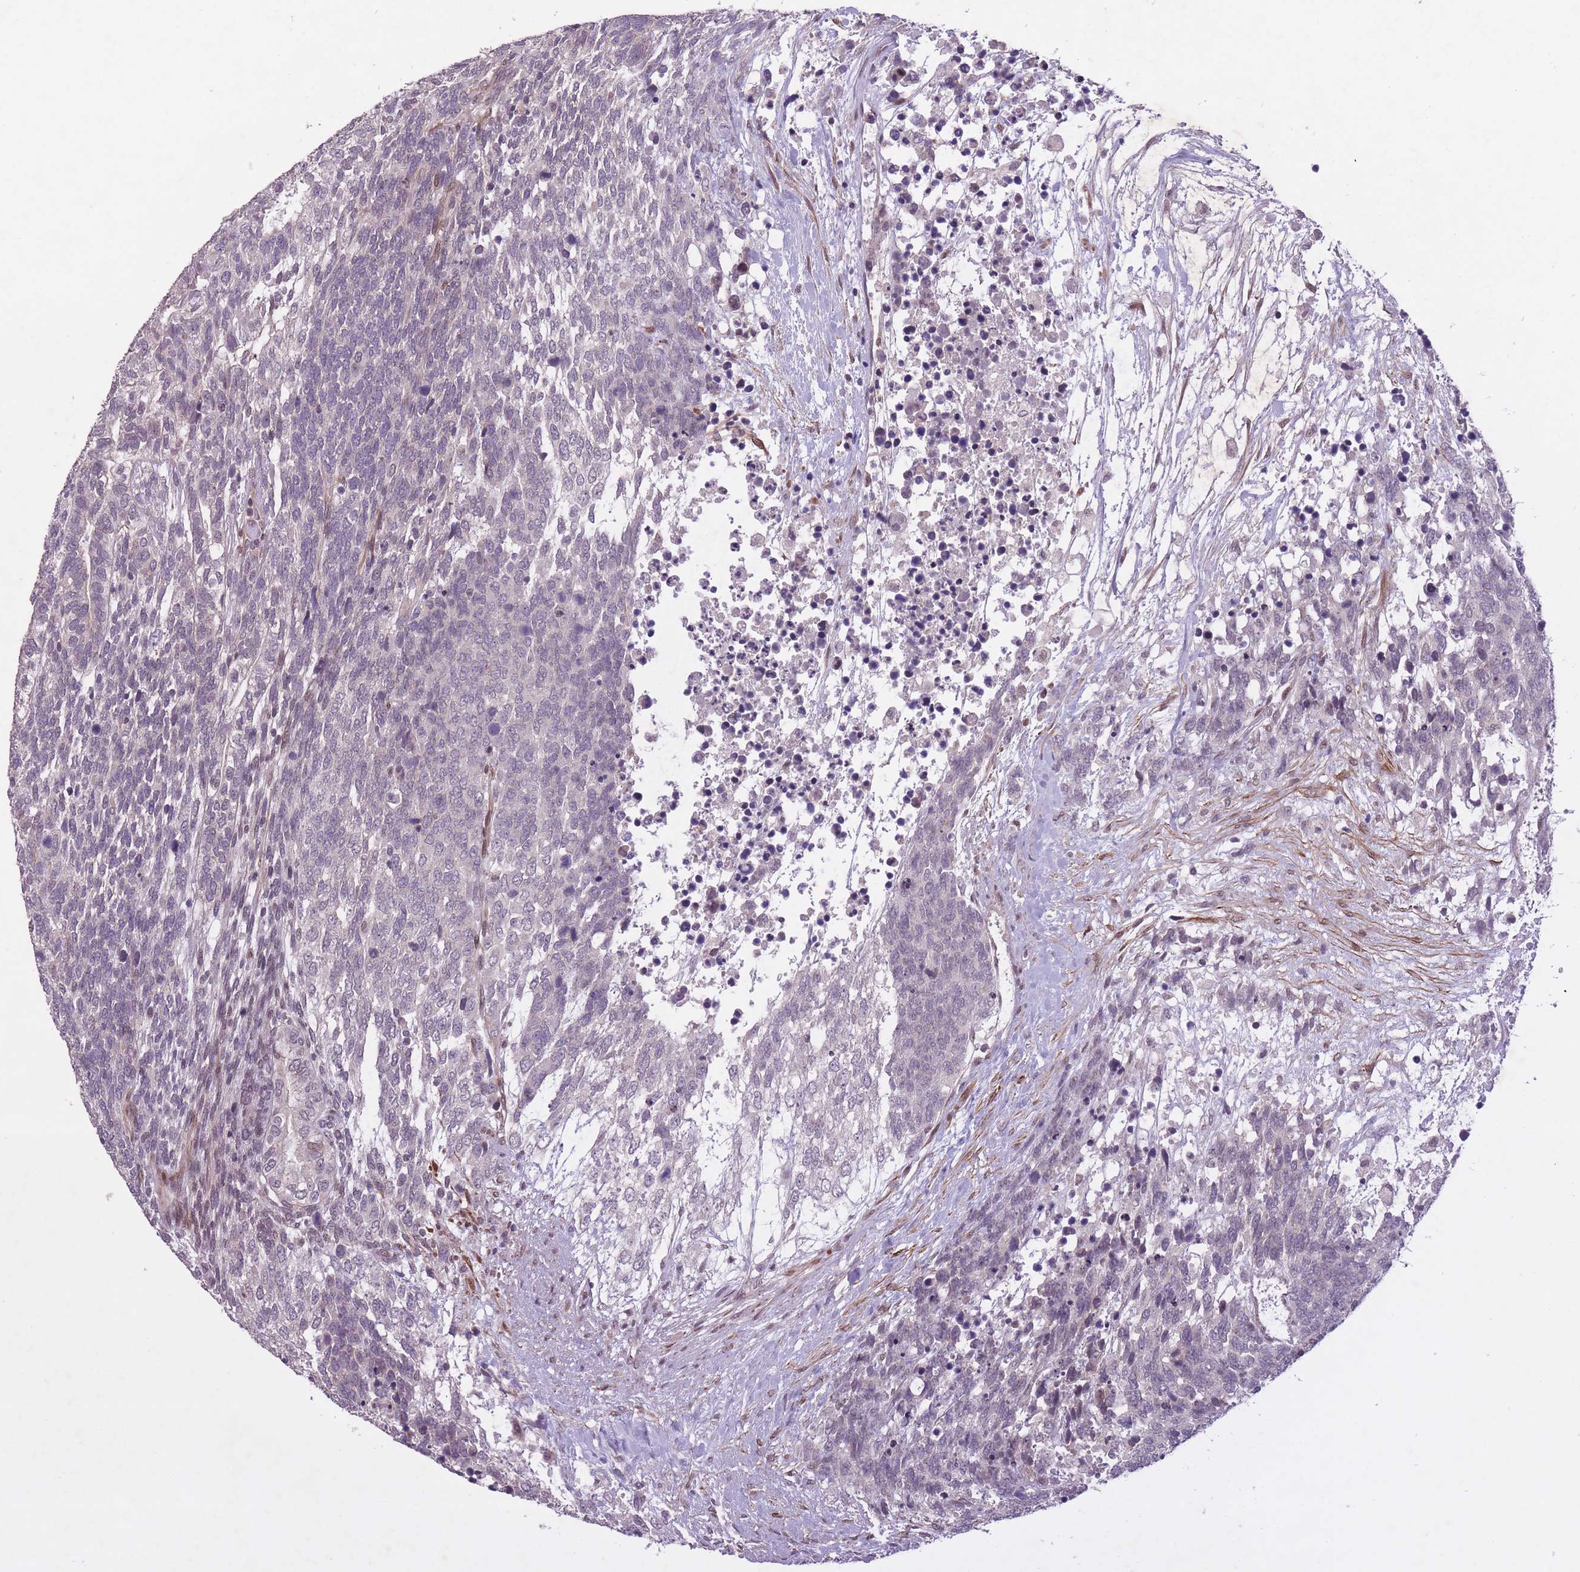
{"staining": {"intensity": "negative", "quantity": "none", "location": "none"}, "tissue": "testis cancer", "cell_type": "Tumor cells", "image_type": "cancer", "snomed": [{"axis": "morphology", "description": "Carcinoma, Embryonal, NOS"}, {"axis": "topography", "description": "Testis"}], "caption": "A photomicrograph of human testis cancer (embryonal carcinoma) is negative for staining in tumor cells.", "gene": "CBX6", "patient": {"sex": "male", "age": 23}}